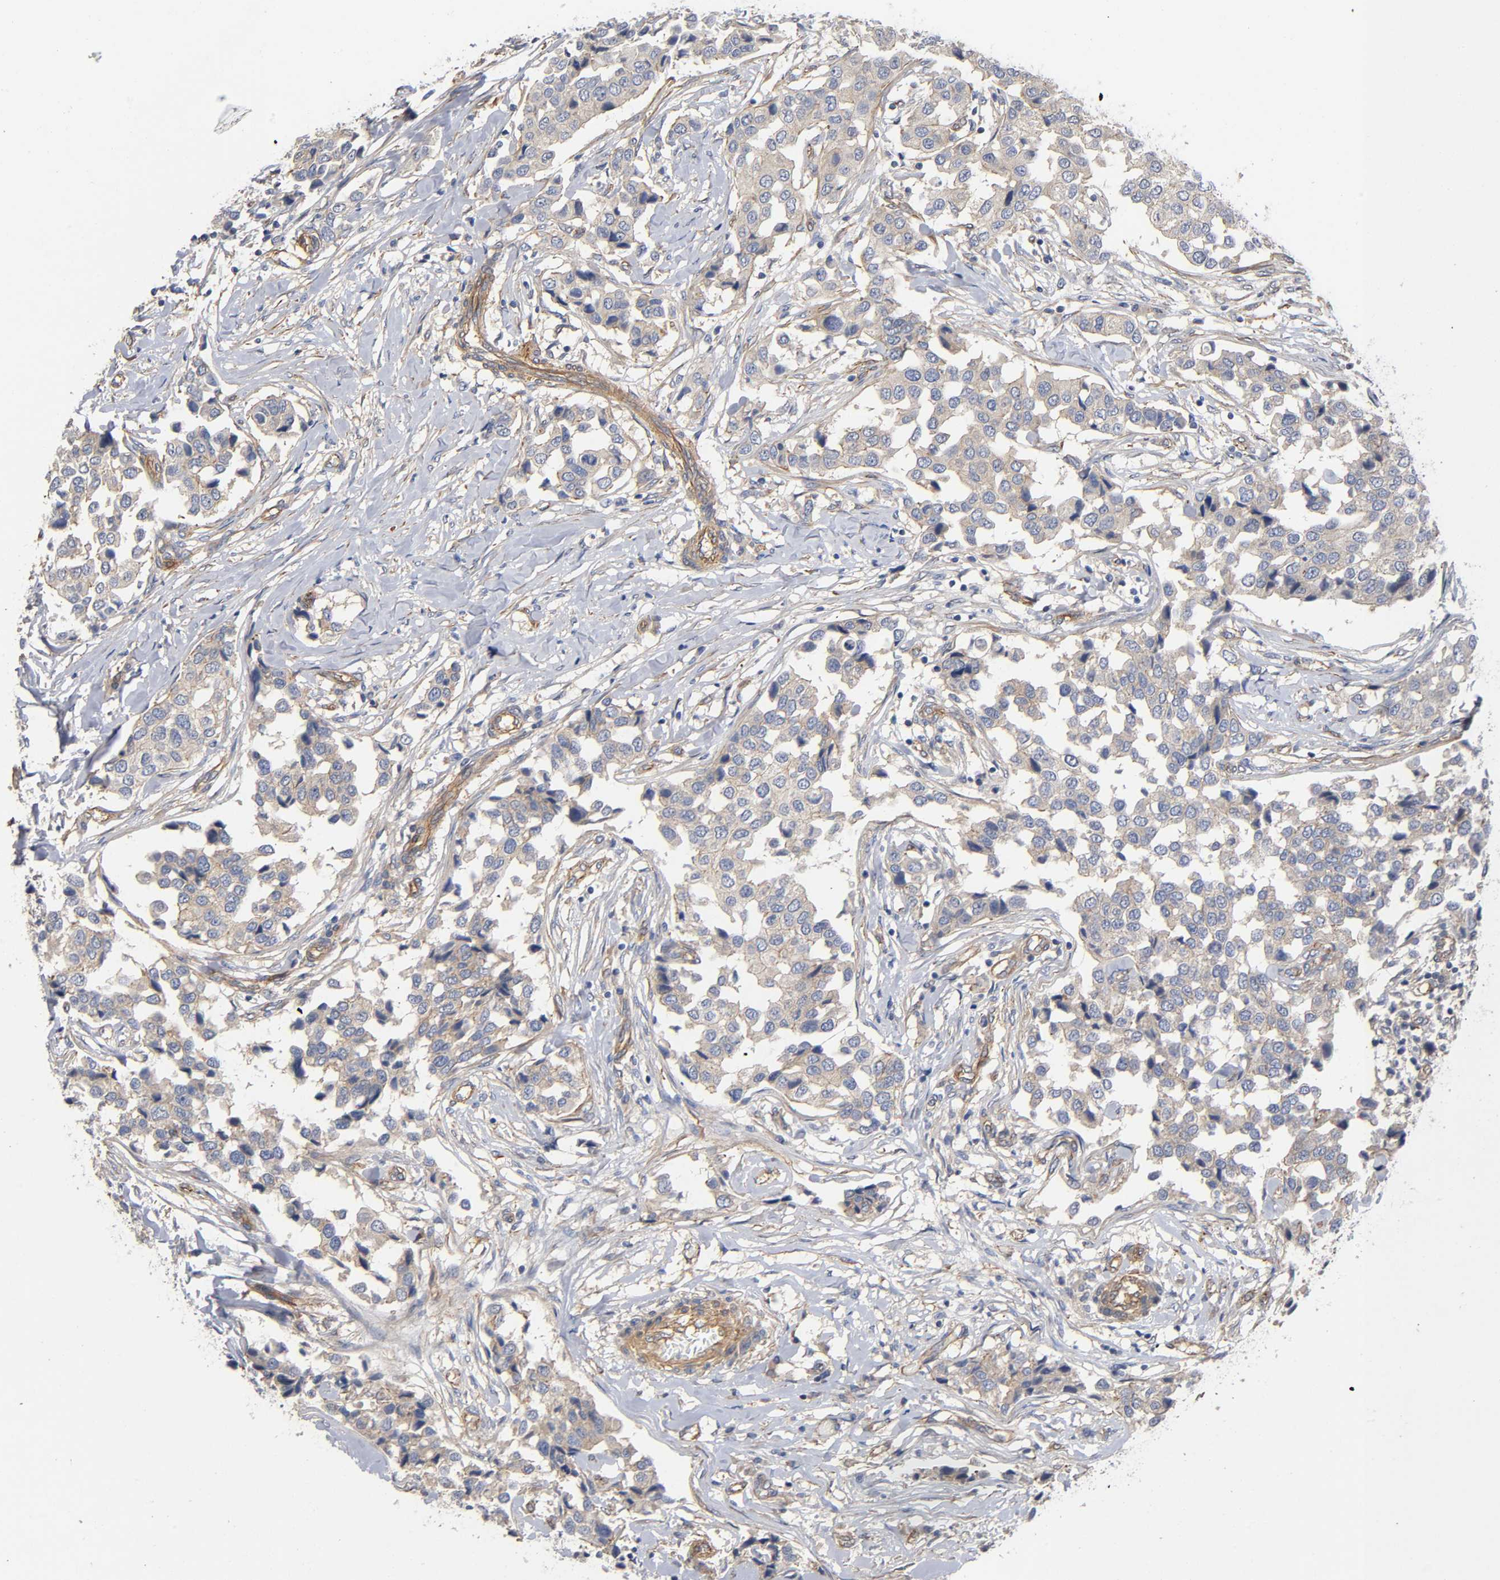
{"staining": {"intensity": "weak", "quantity": ">75%", "location": "cytoplasmic/membranous"}, "tissue": "breast cancer", "cell_type": "Tumor cells", "image_type": "cancer", "snomed": [{"axis": "morphology", "description": "Duct carcinoma"}, {"axis": "topography", "description": "Breast"}], "caption": "The micrograph demonstrates a brown stain indicating the presence of a protein in the cytoplasmic/membranous of tumor cells in breast cancer (invasive ductal carcinoma).", "gene": "MARS1", "patient": {"sex": "female", "age": 80}}